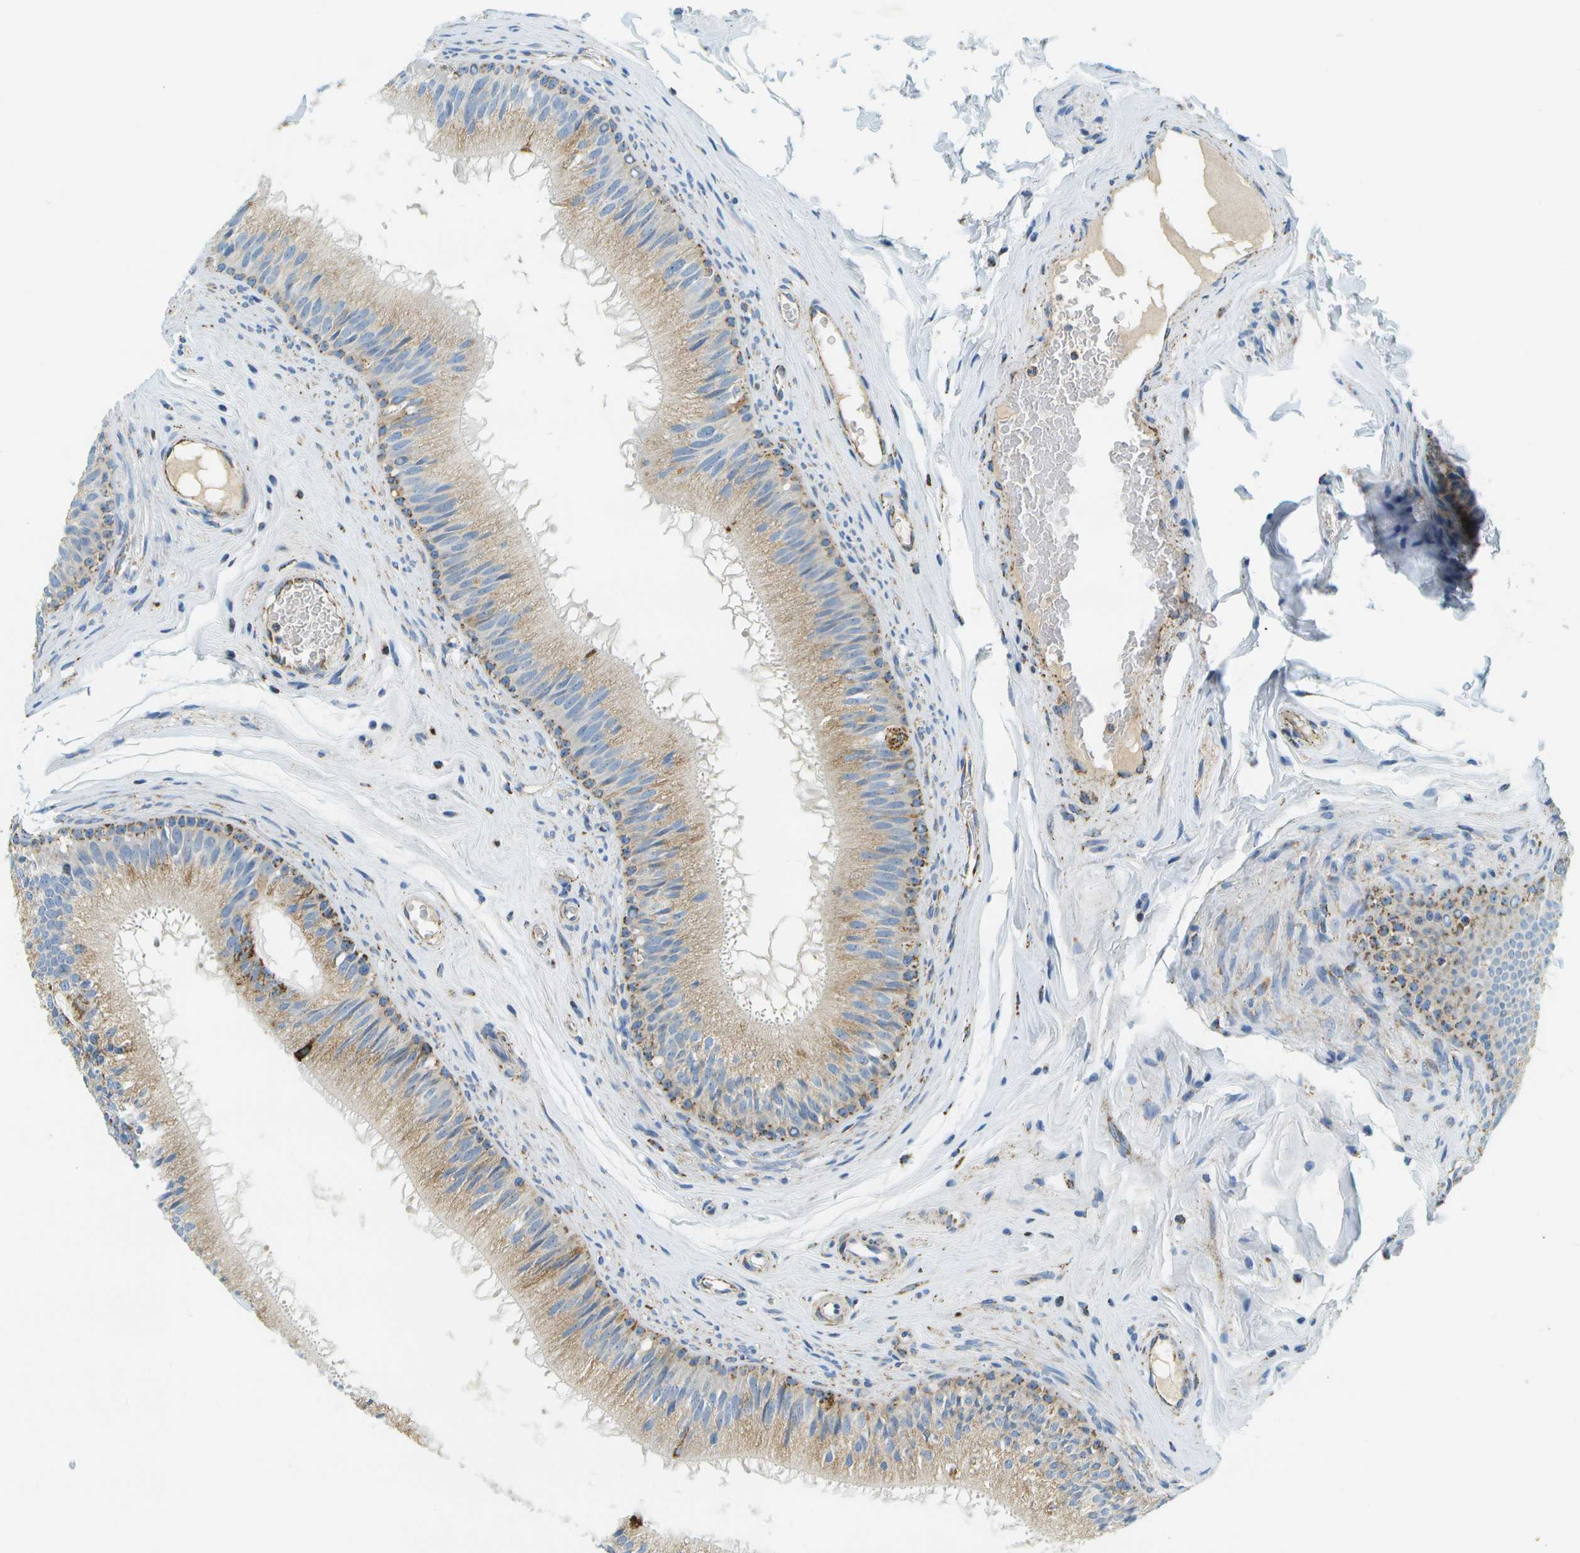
{"staining": {"intensity": "moderate", "quantity": "<25%", "location": "cytoplasmic/membranous"}, "tissue": "epididymis", "cell_type": "Glandular cells", "image_type": "normal", "snomed": [{"axis": "morphology", "description": "Normal tissue, NOS"}, {"axis": "topography", "description": "Testis"}, {"axis": "topography", "description": "Epididymis"}], "caption": "High-magnification brightfield microscopy of benign epididymis stained with DAB (brown) and counterstained with hematoxylin (blue). glandular cells exhibit moderate cytoplasmic/membranous staining is identified in approximately<25% of cells.", "gene": "HLCS", "patient": {"sex": "male", "age": 36}}